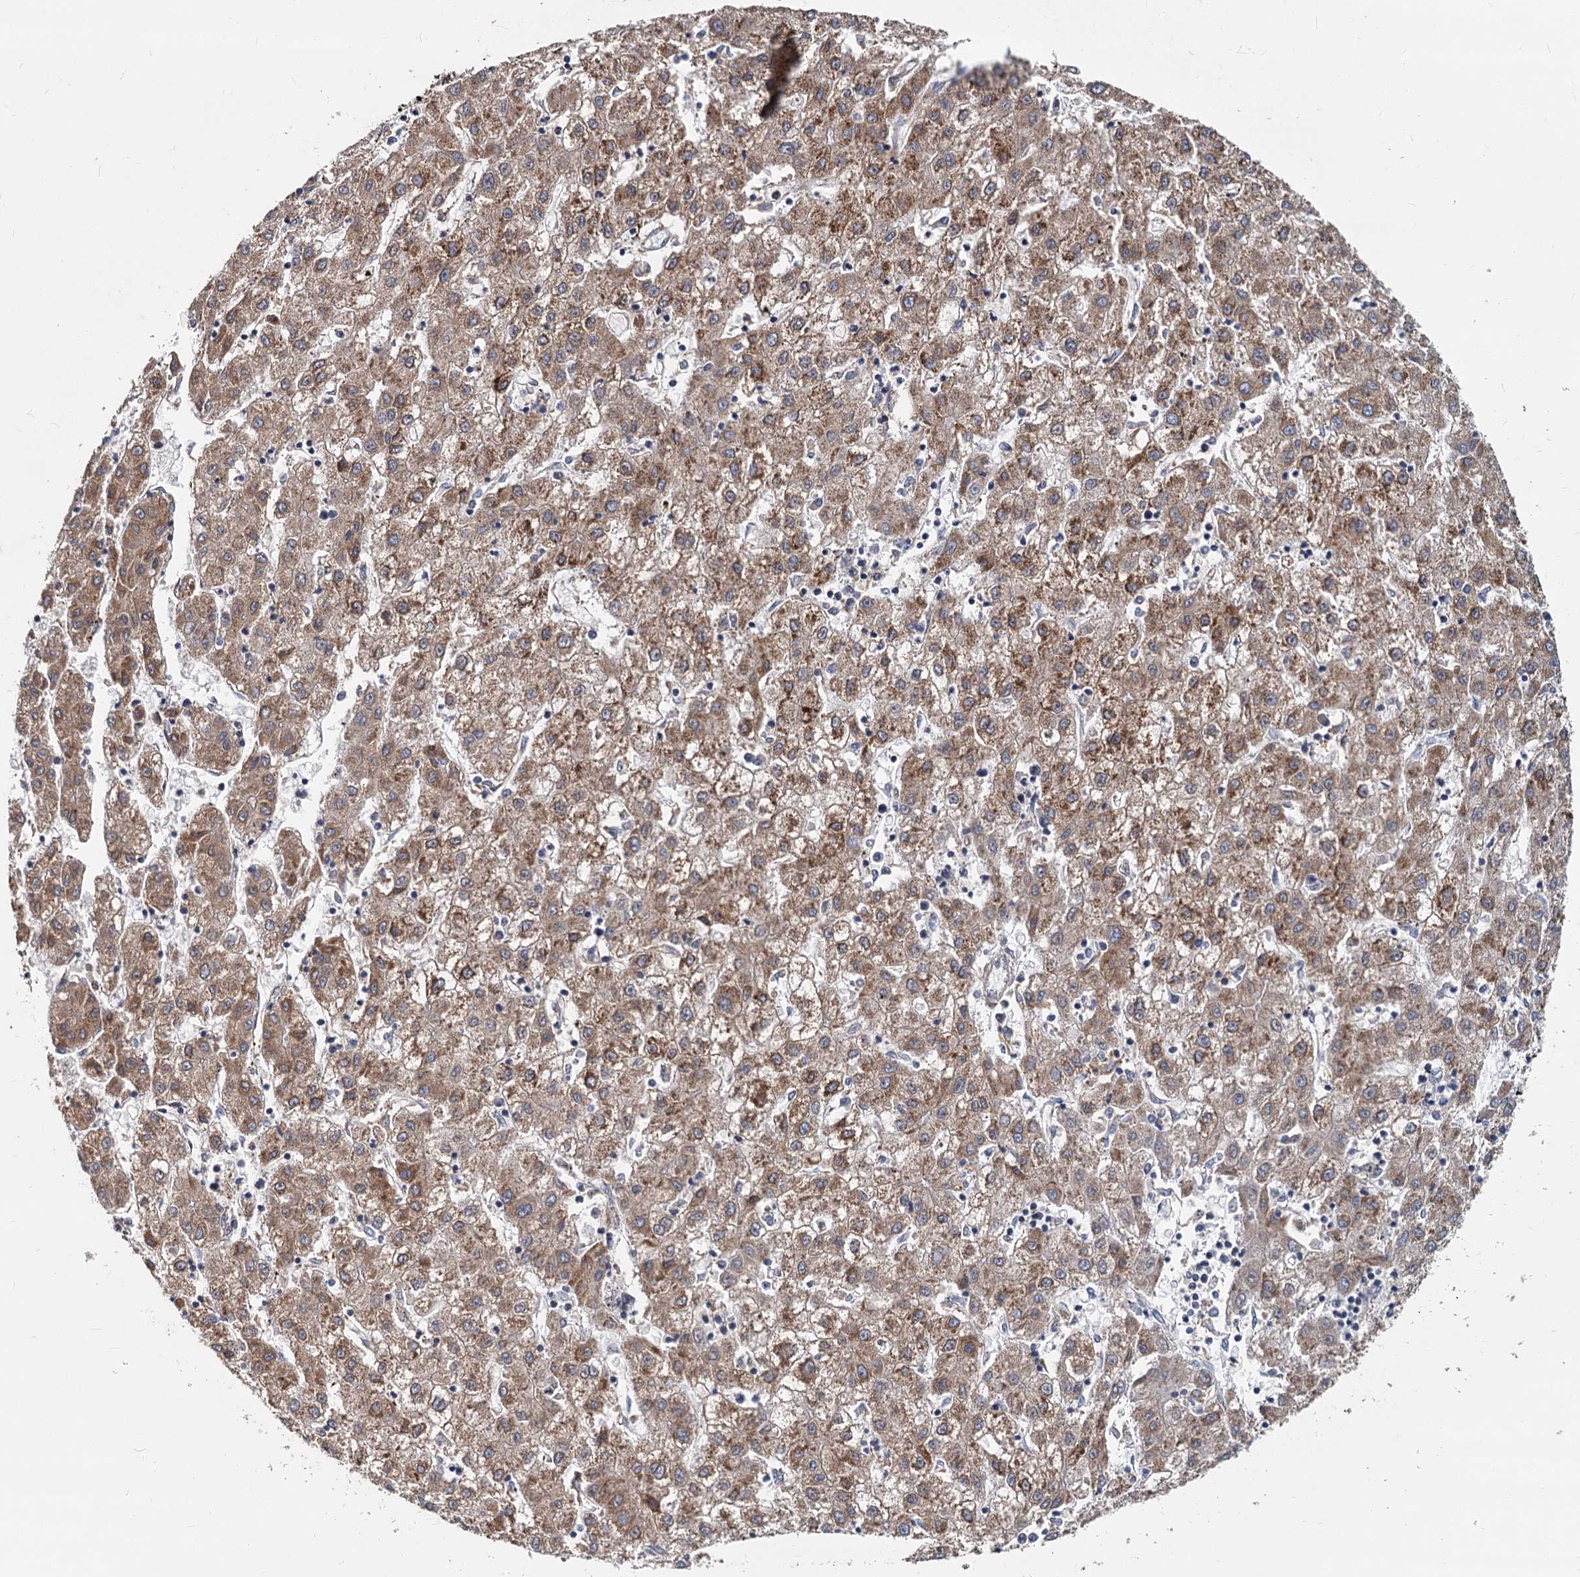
{"staining": {"intensity": "moderate", "quantity": ">75%", "location": "cytoplasmic/membranous"}, "tissue": "liver cancer", "cell_type": "Tumor cells", "image_type": "cancer", "snomed": [{"axis": "morphology", "description": "Carcinoma, Hepatocellular, NOS"}, {"axis": "topography", "description": "Liver"}], "caption": "Approximately >75% of tumor cells in hepatocellular carcinoma (liver) demonstrate moderate cytoplasmic/membranous protein staining as visualized by brown immunohistochemical staining.", "gene": "STIM1", "patient": {"sex": "male", "age": 72}}